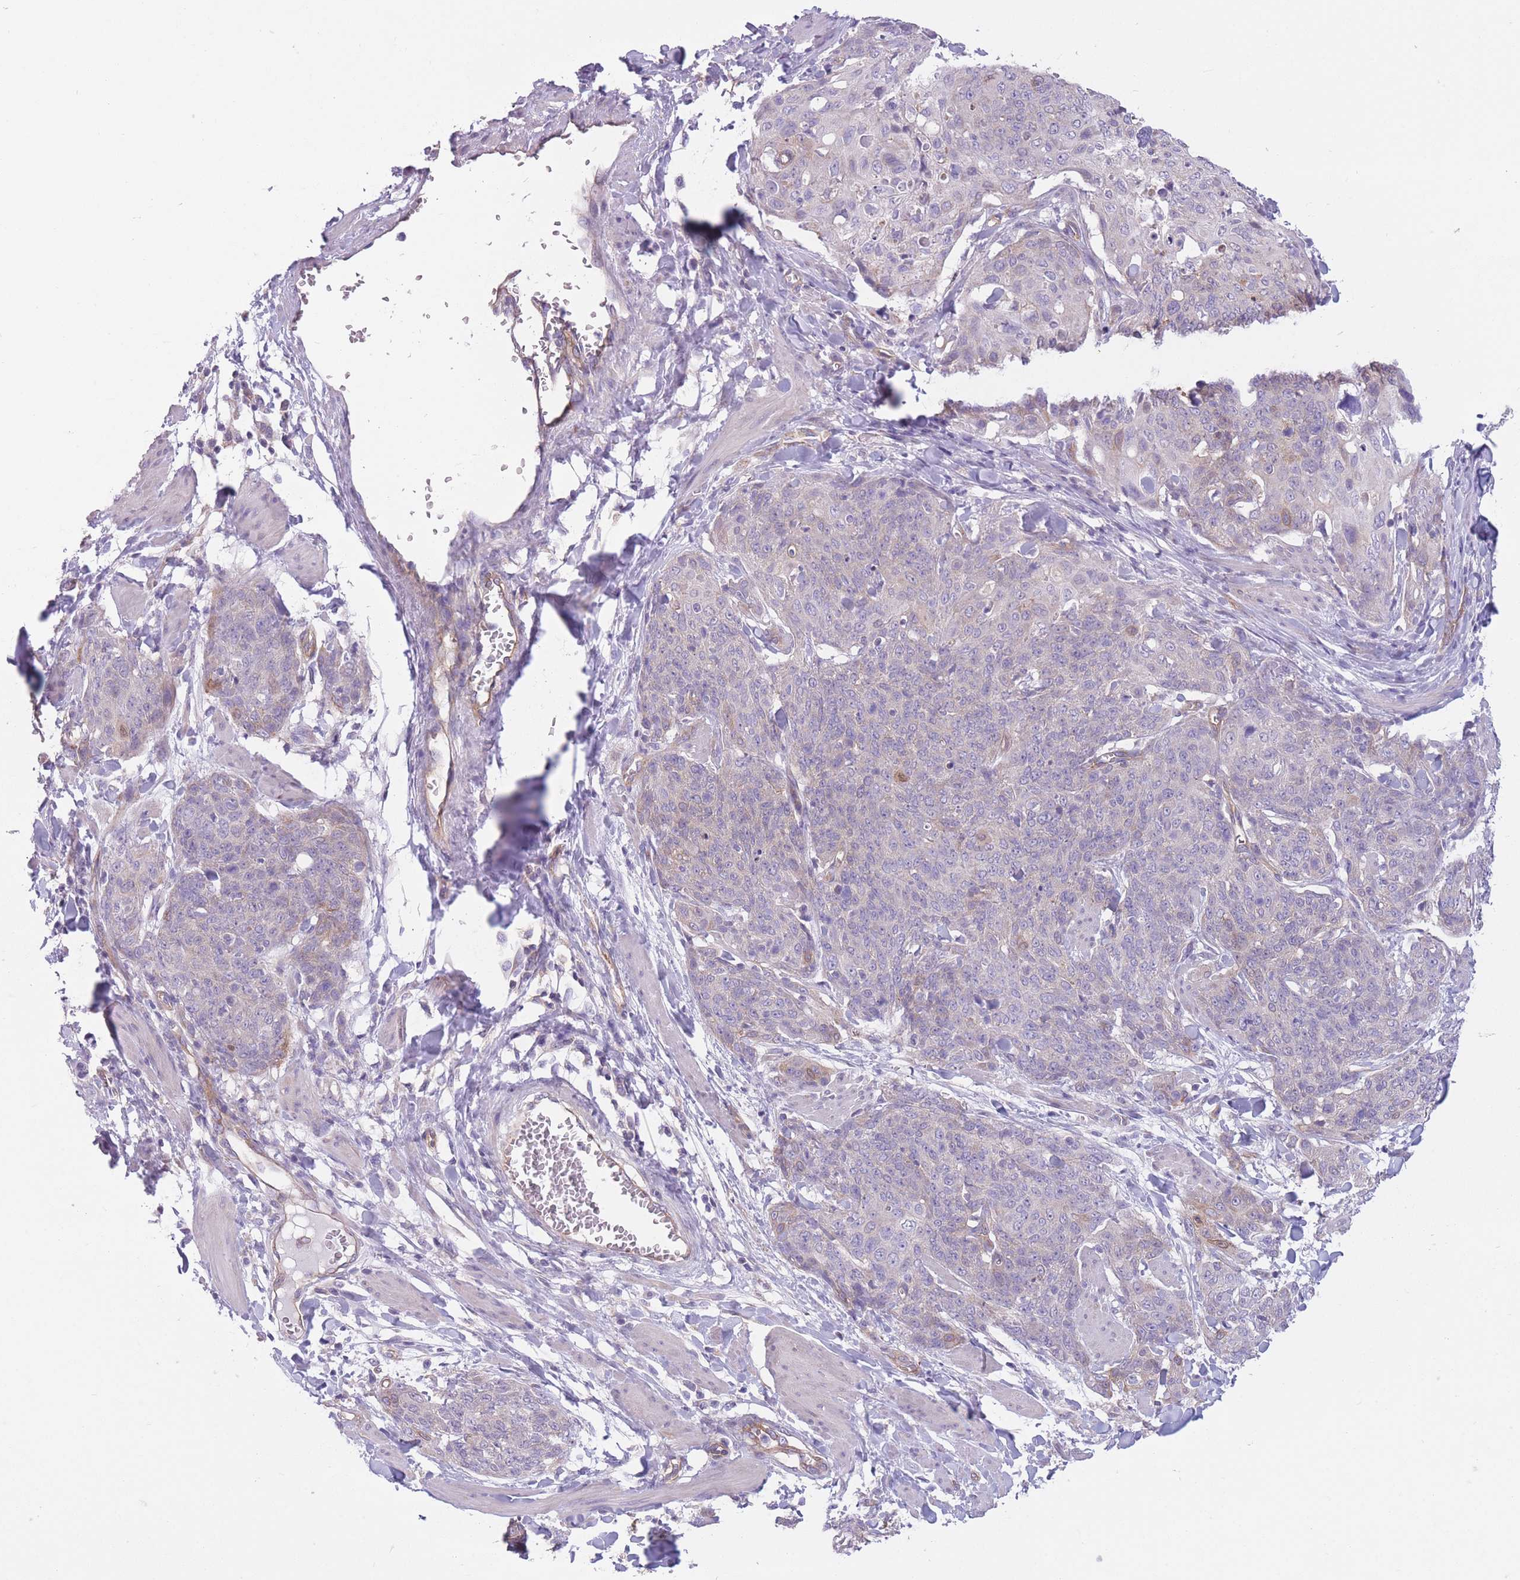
{"staining": {"intensity": "moderate", "quantity": "<25%", "location": "cytoplasmic/membranous"}, "tissue": "skin cancer", "cell_type": "Tumor cells", "image_type": "cancer", "snomed": [{"axis": "morphology", "description": "Squamous cell carcinoma, NOS"}, {"axis": "topography", "description": "Skin"}, {"axis": "topography", "description": "Vulva"}], "caption": "Skin squamous cell carcinoma was stained to show a protein in brown. There is low levels of moderate cytoplasmic/membranous positivity in approximately <25% of tumor cells. Nuclei are stained in blue.", "gene": "SERPINB3", "patient": {"sex": "female", "age": 85}}